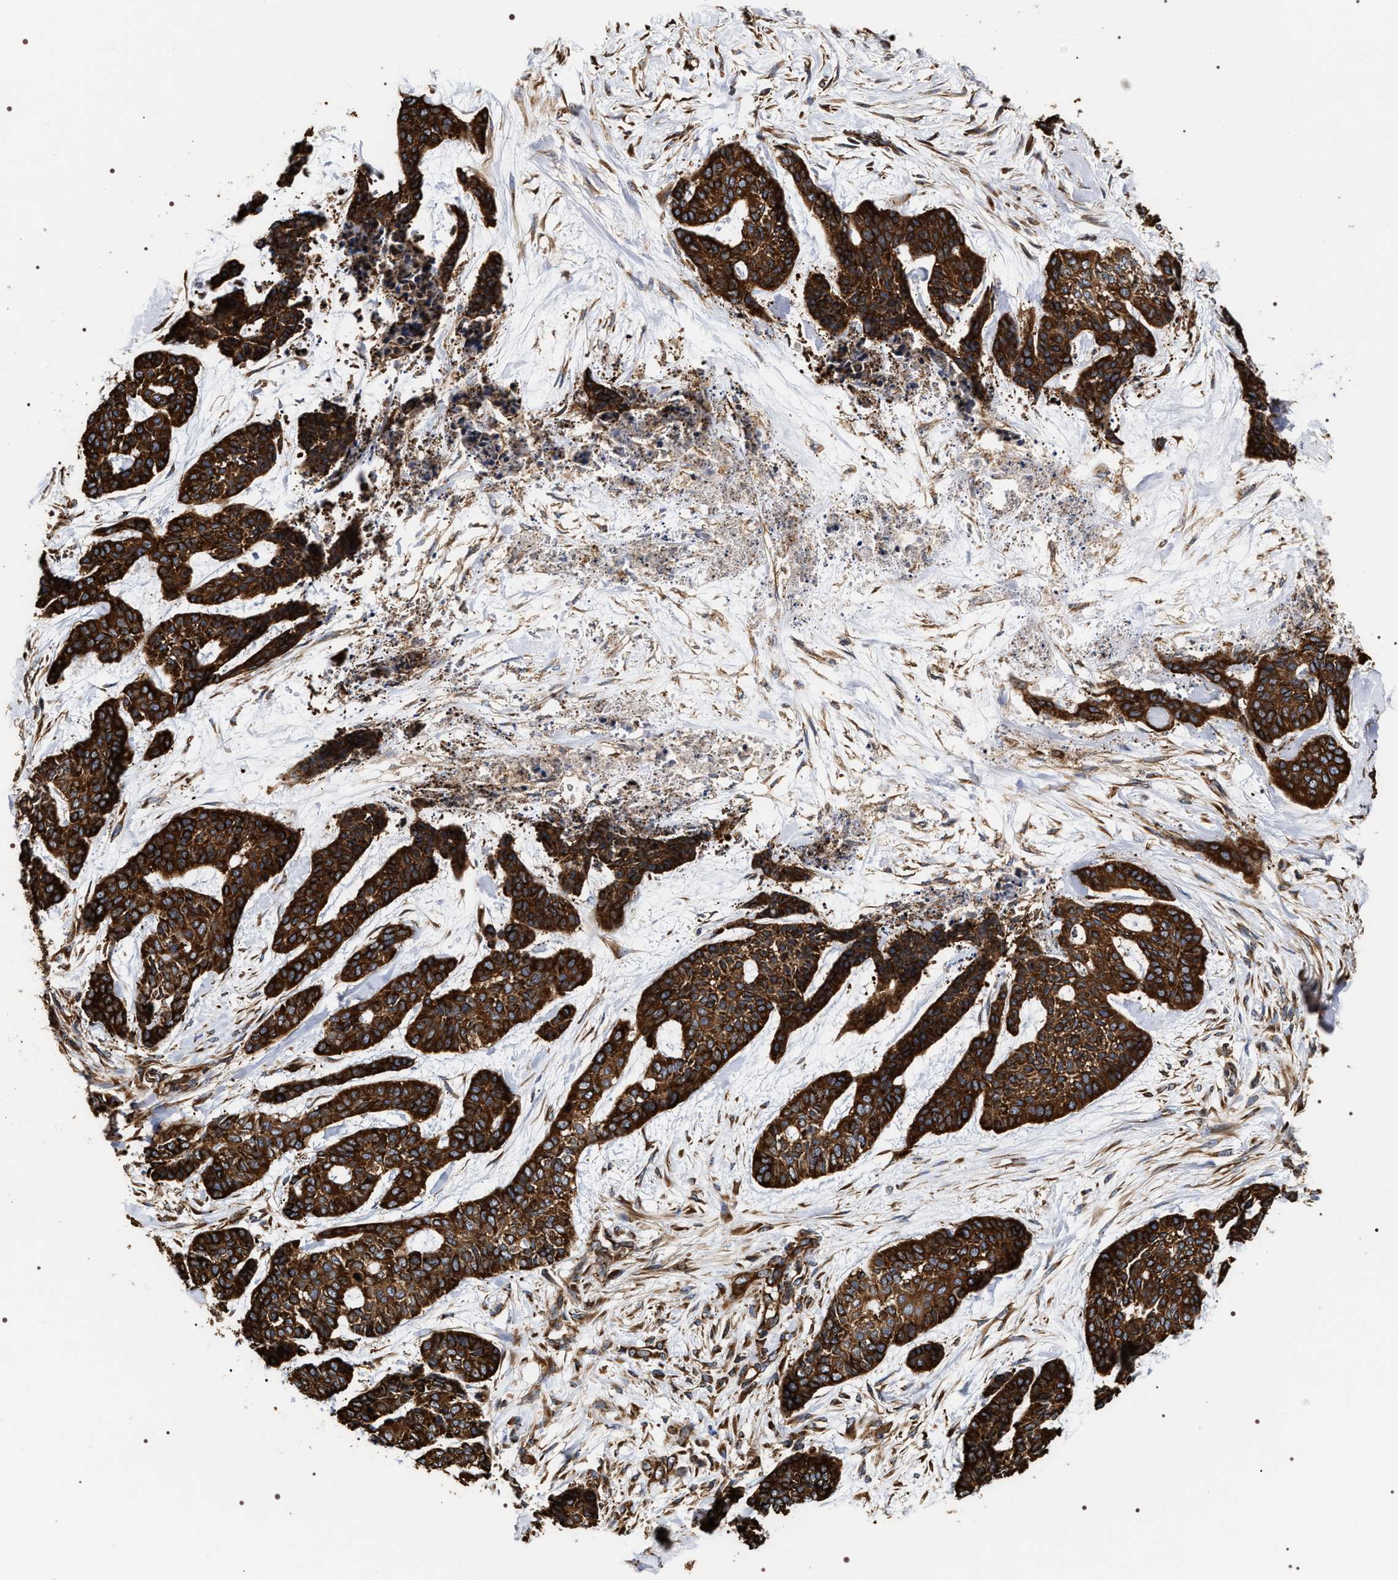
{"staining": {"intensity": "strong", "quantity": ">75%", "location": "cytoplasmic/membranous"}, "tissue": "skin cancer", "cell_type": "Tumor cells", "image_type": "cancer", "snomed": [{"axis": "morphology", "description": "Basal cell carcinoma"}, {"axis": "topography", "description": "Skin"}], "caption": "Protein staining by IHC exhibits strong cytoplasmic/membranous staining in approximately >75% of tumor cells in basal cell carcinoma (skin).", "gene": "SERBP1", "patient": {"sex": "female", "age": 64}}